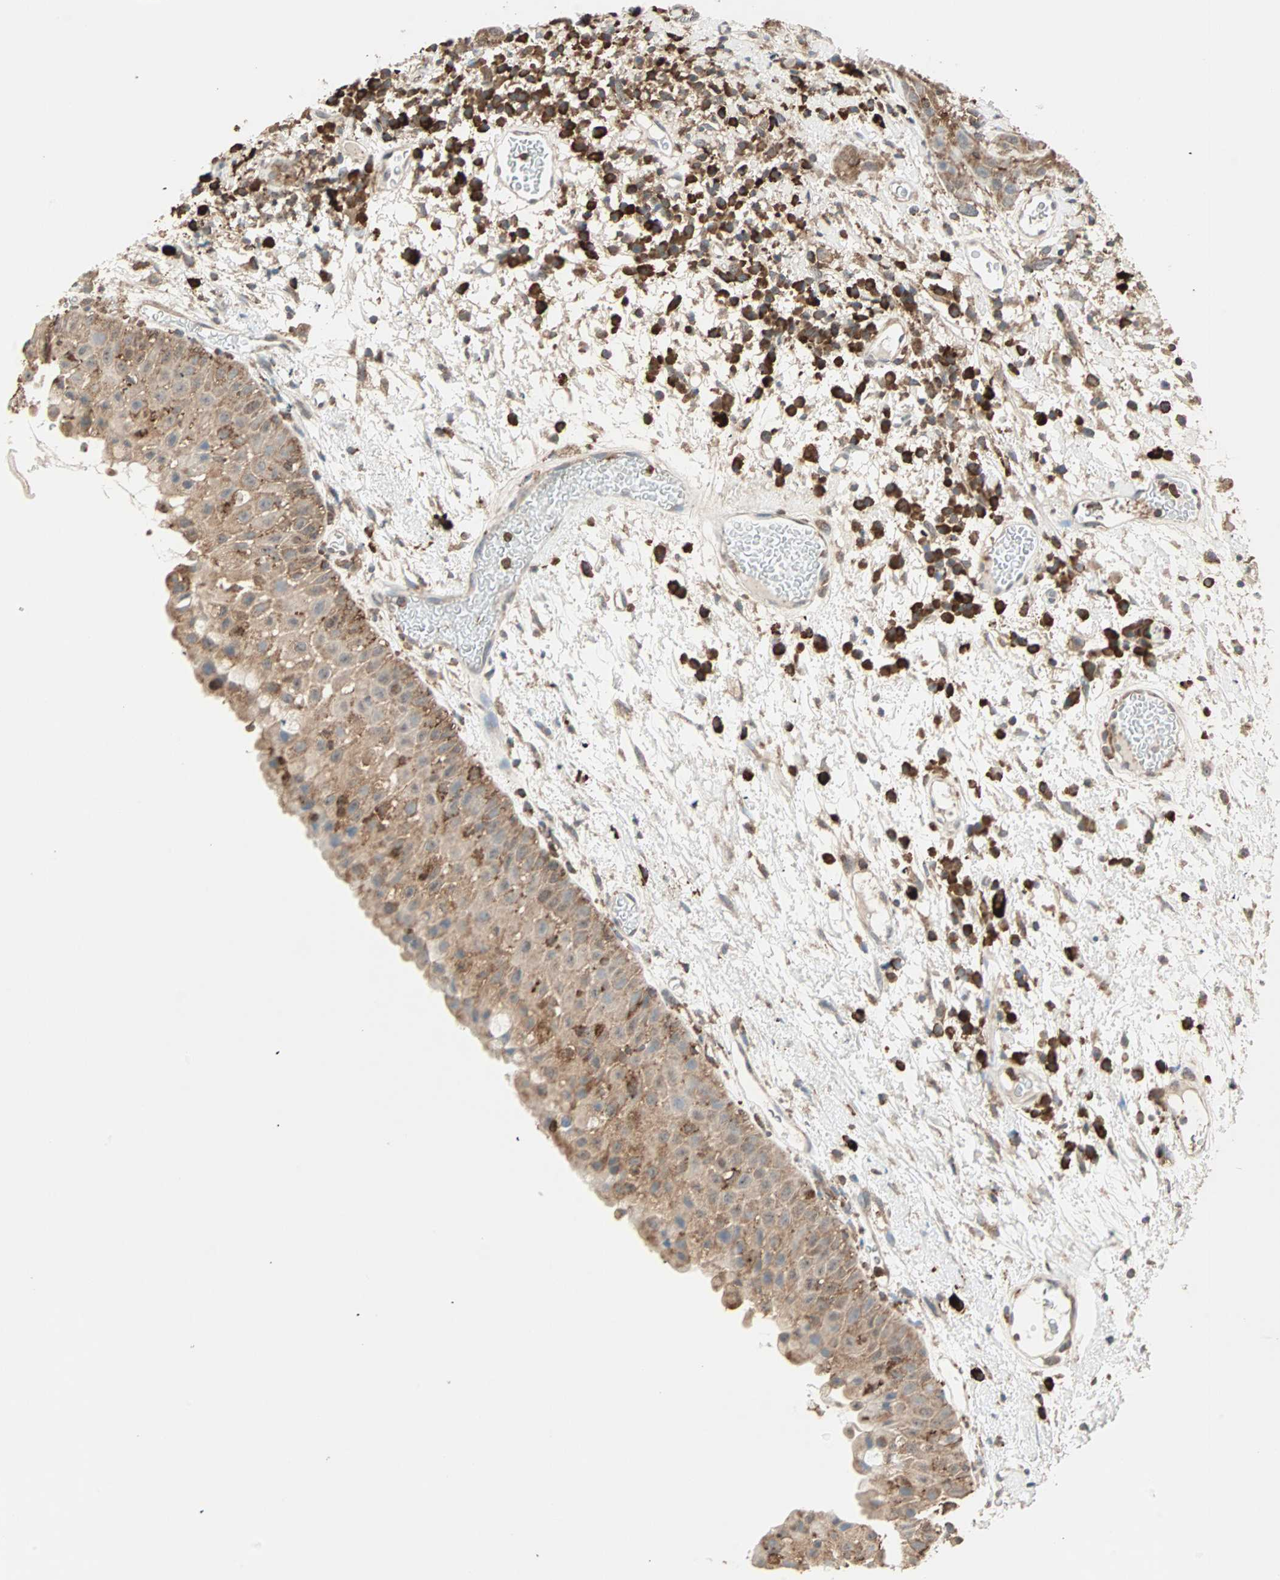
{"staining": {"intensity": "moderate", "quantity": ">75%", "location": "cytoplasmic/membranous"}, "tissue": "head and neck cancer", "cell_type": "Tumor cells", "image_type": "cancer", "snomed": [{"axis": "morphology", "description": "Squamous cell carcinoma, NOS"}, {"axis": "topography", "description": "Head-Neck"}], "caption": "DAB (3,3'-diaminobenzidine) immunohistochemical staining of human head and neck cancer exhibits moderate cytoplasmic/membranous protein expression in about >75% of tumor cells. Nuclei are stained in blue.", "gene": "MMP3", "patient": {"sex": "male", "age": 62}}